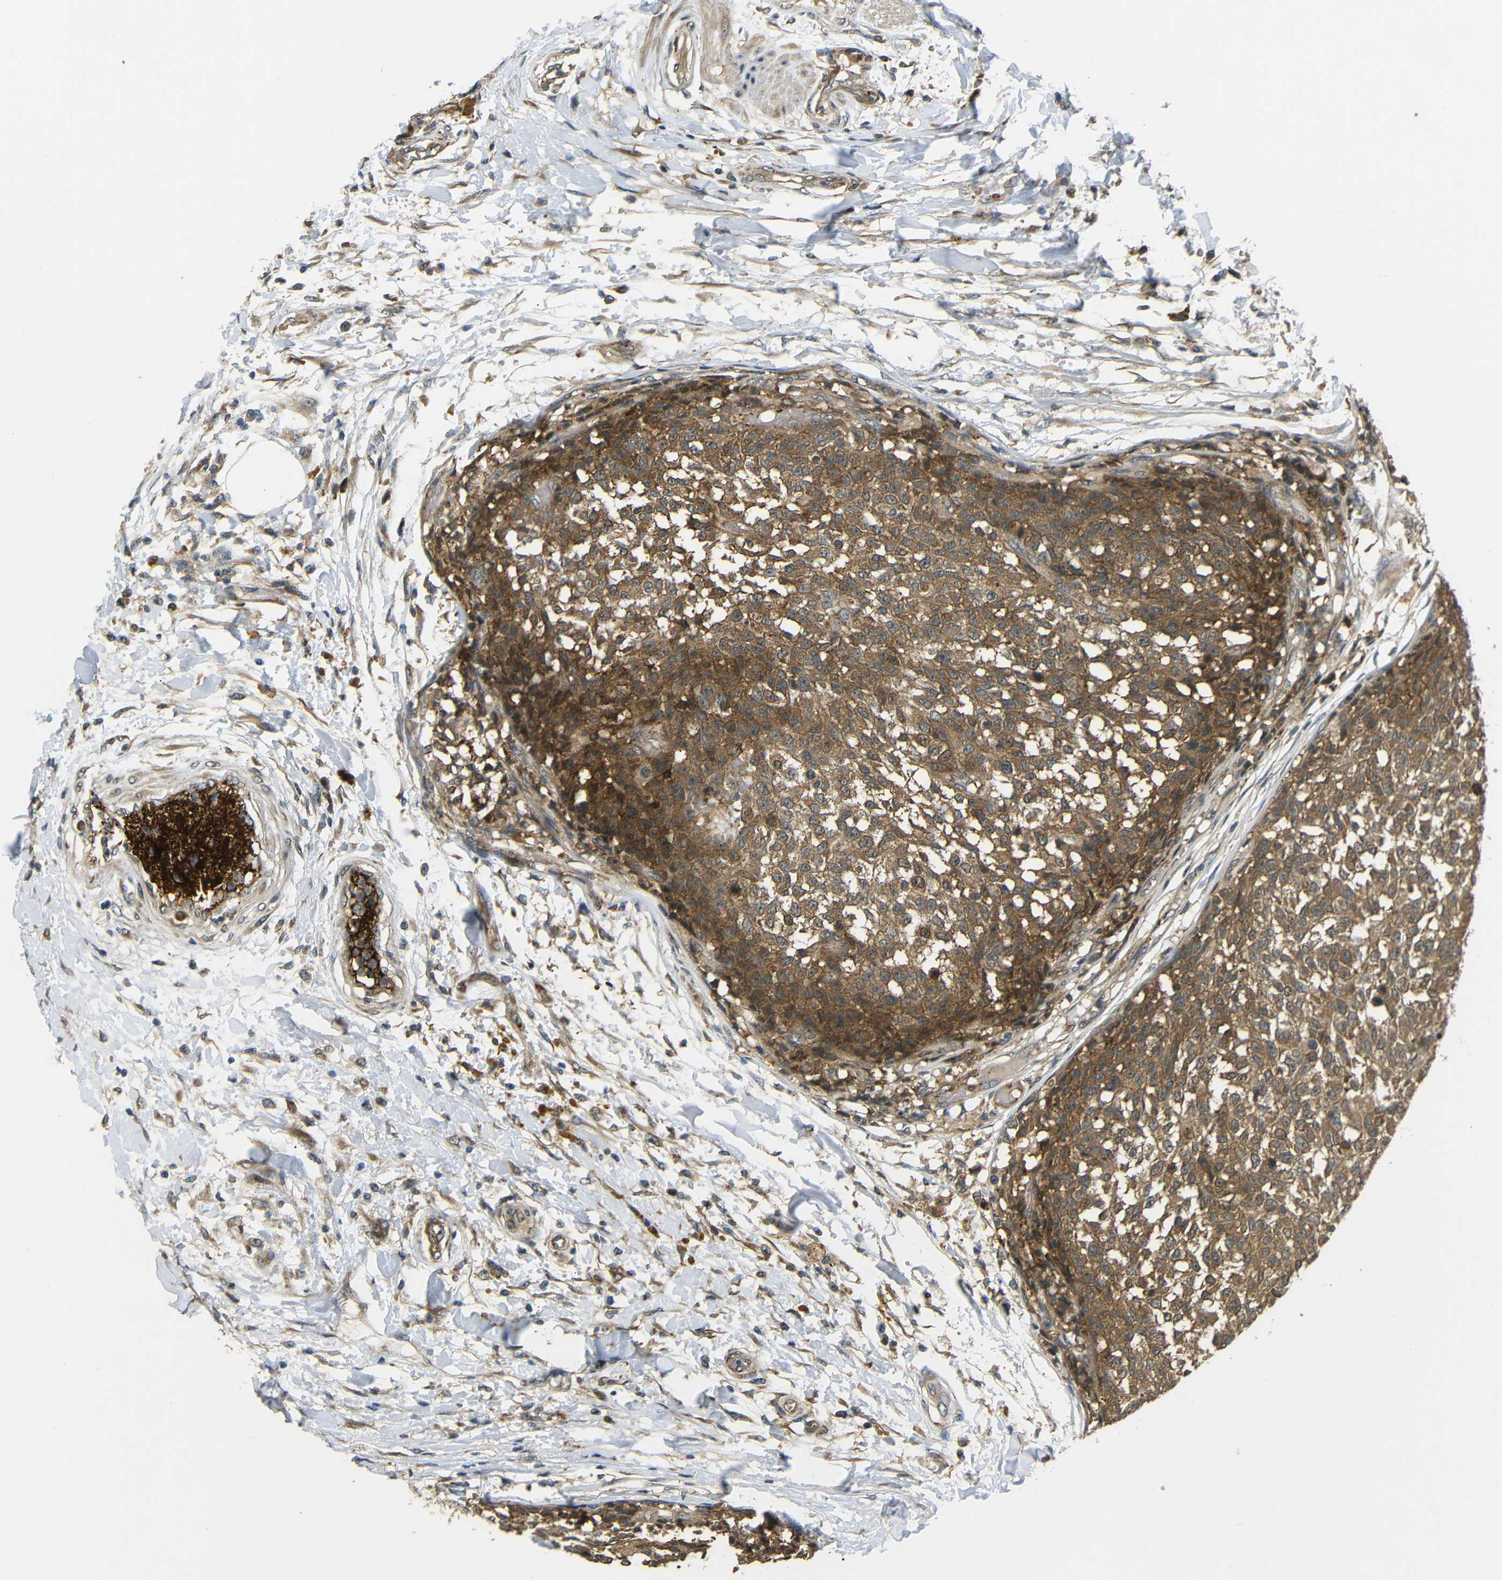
{"staining": {"intensity": "moderate", "quantity": ">75%", "location": "cytoplasmic/membranous"}, "tissue": "testis cancer", "cell_type": "Tumor cells", "image_type": "cancer", "snomed": [{"axis": "morphology", "description": "Seminoma, NOS"}, {"axis": "topography", "description": "Testis"}], "caption": "Tumor cells reveal moderate cytoplasmic/membranous positivity in approximately >75% of cells in testis cancer. The staining was performed using DAB to visualize the protein expression in brown, while the nuclei were stained in blue with hematoxylin (Magnification: 20x).", "gene": "EPHB2", "patient": {"sex": "male", "age": 59}}